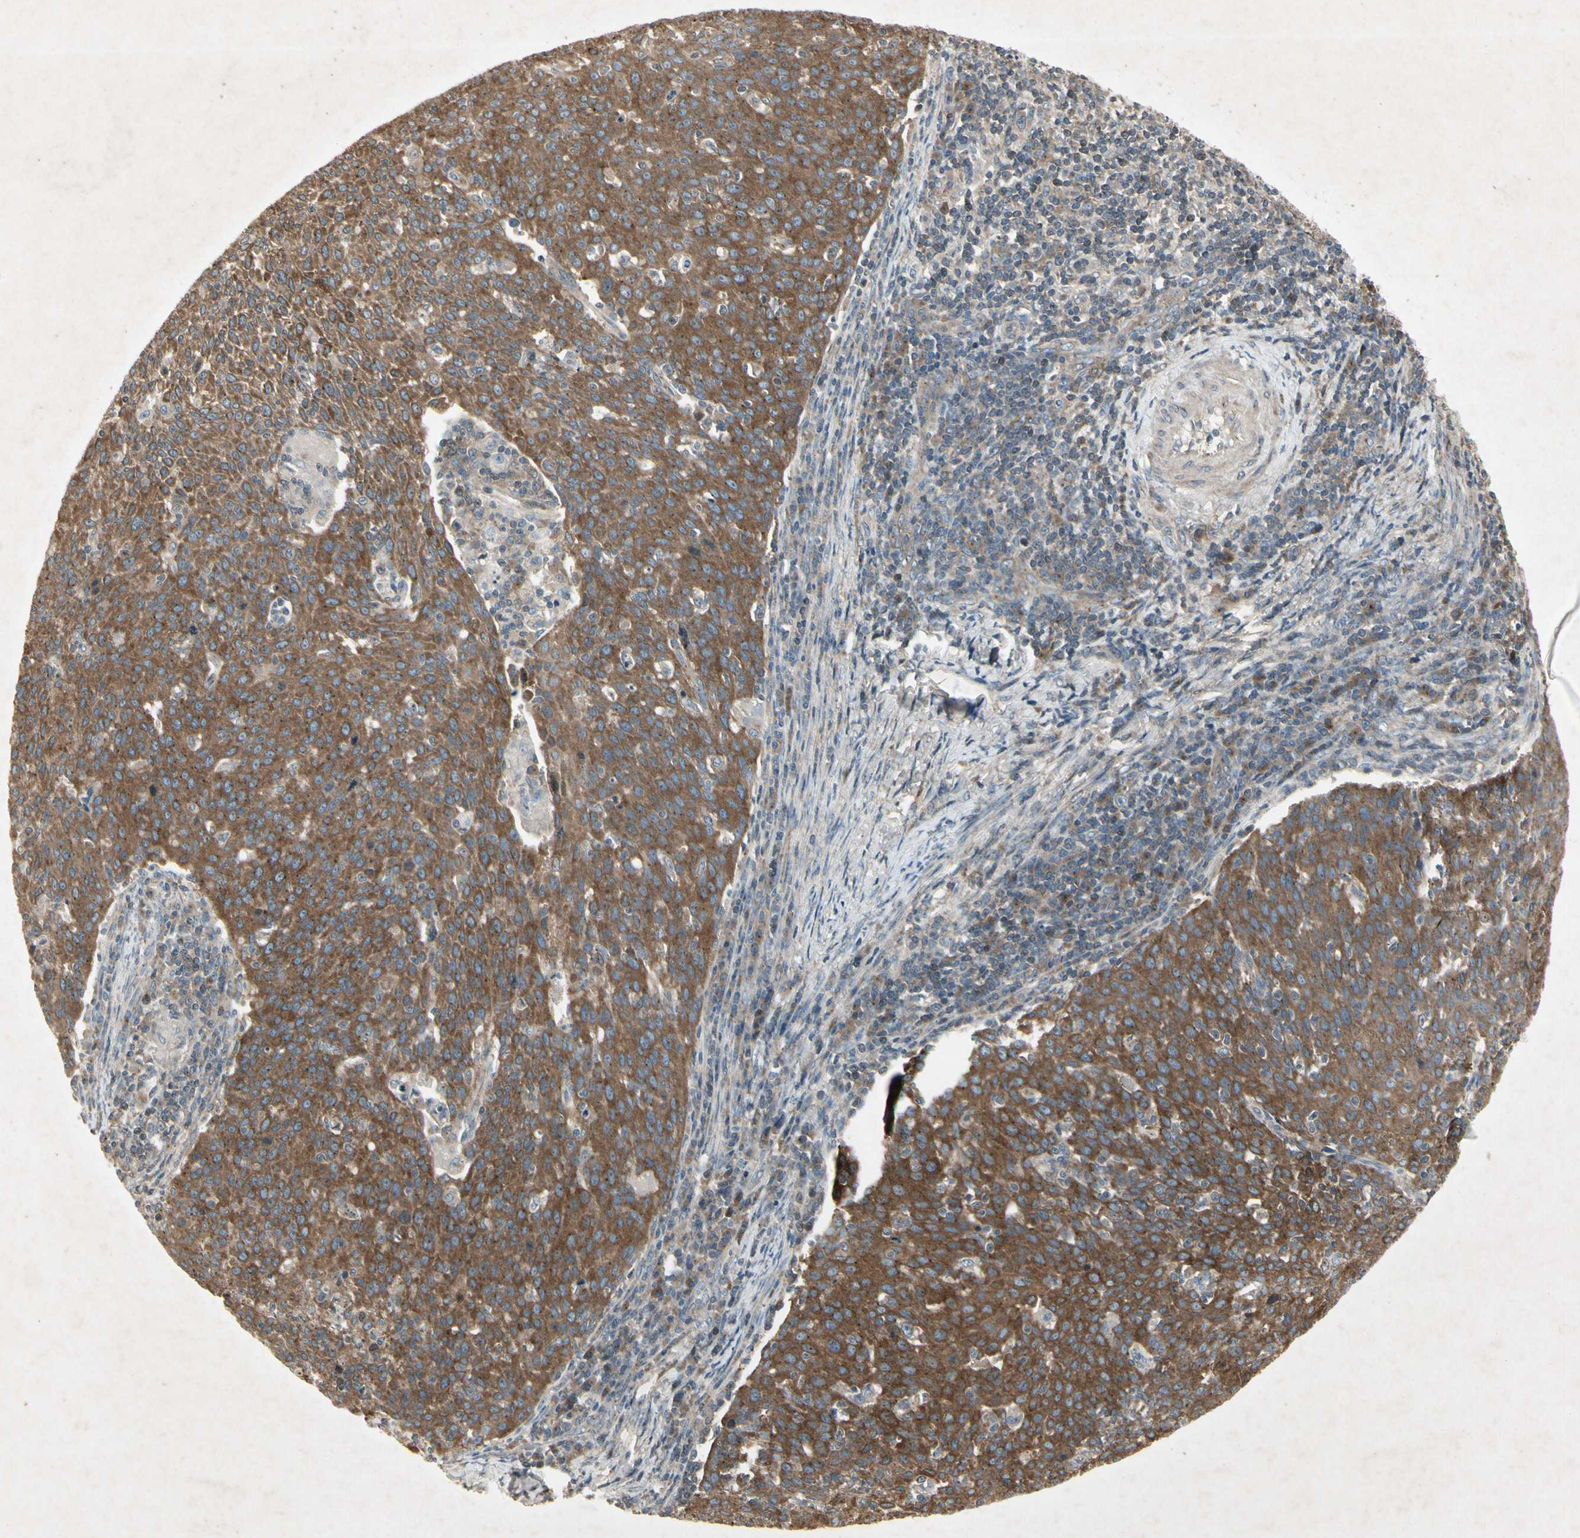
{"staining": {"intensity": "moderate", "quantity": ">75%", "location": "cytoplasmic/membranous"}, "tissue": "cervical cancer", "cell_type": "Tumor cells", "image_type": "cancer", "snomed": [{"axis": "morphology", "description": "Squamous cell carcinoma, NOS"}, {"axis": "topography", "description": "Cervix"}], "caption": "Approximately >75% of tumor cells in cervical squamous cell carcinoma exhibit moderate cytoplasmic/membranous protein positivity as visualized by brown immunohistochemical staining.", "gene": "TEK", "patient": {"sex": "female", "age": 38}}